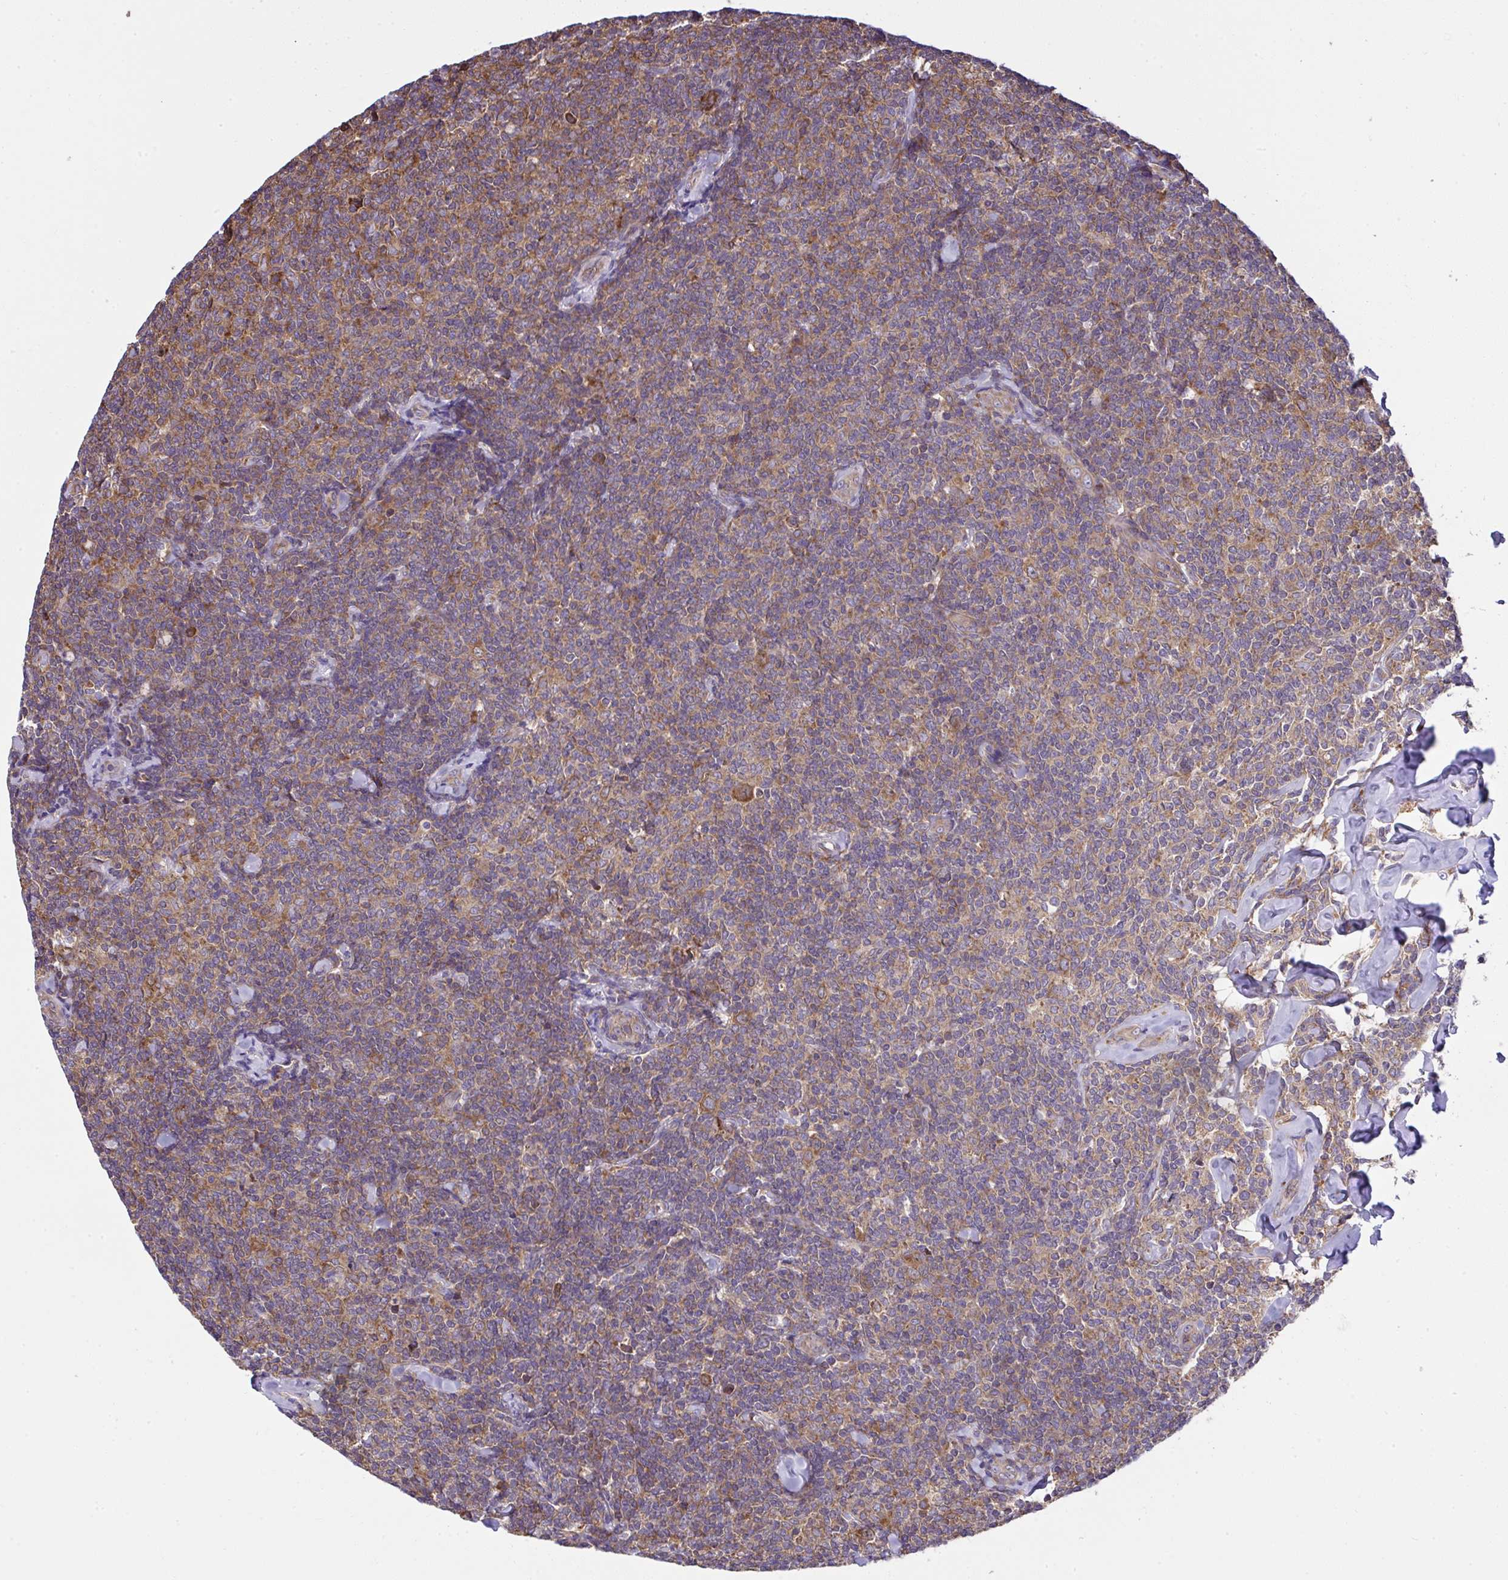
{"staining": {"intensity": "moderate", "quantity": "25%-75%", "location": "cytoplasmic/membranous"}, "tissue": "lymphoma", "cell_type": "Tumor cells", "image_type": "cancer", "snomed": [{"axis": "morphology", "description": "Malignant lymphoma, non-Hodgkin's type, Low grade"}, {"axis": "topography", "description": "Lymph node"}], "caption": "Tumor cells reveal moderate cytoplasmic/membranous staining in approximately 25%-75% of cells in lymphoma.", "gene": "RPS7", "patient": {"sex": "female", "age": 56}}